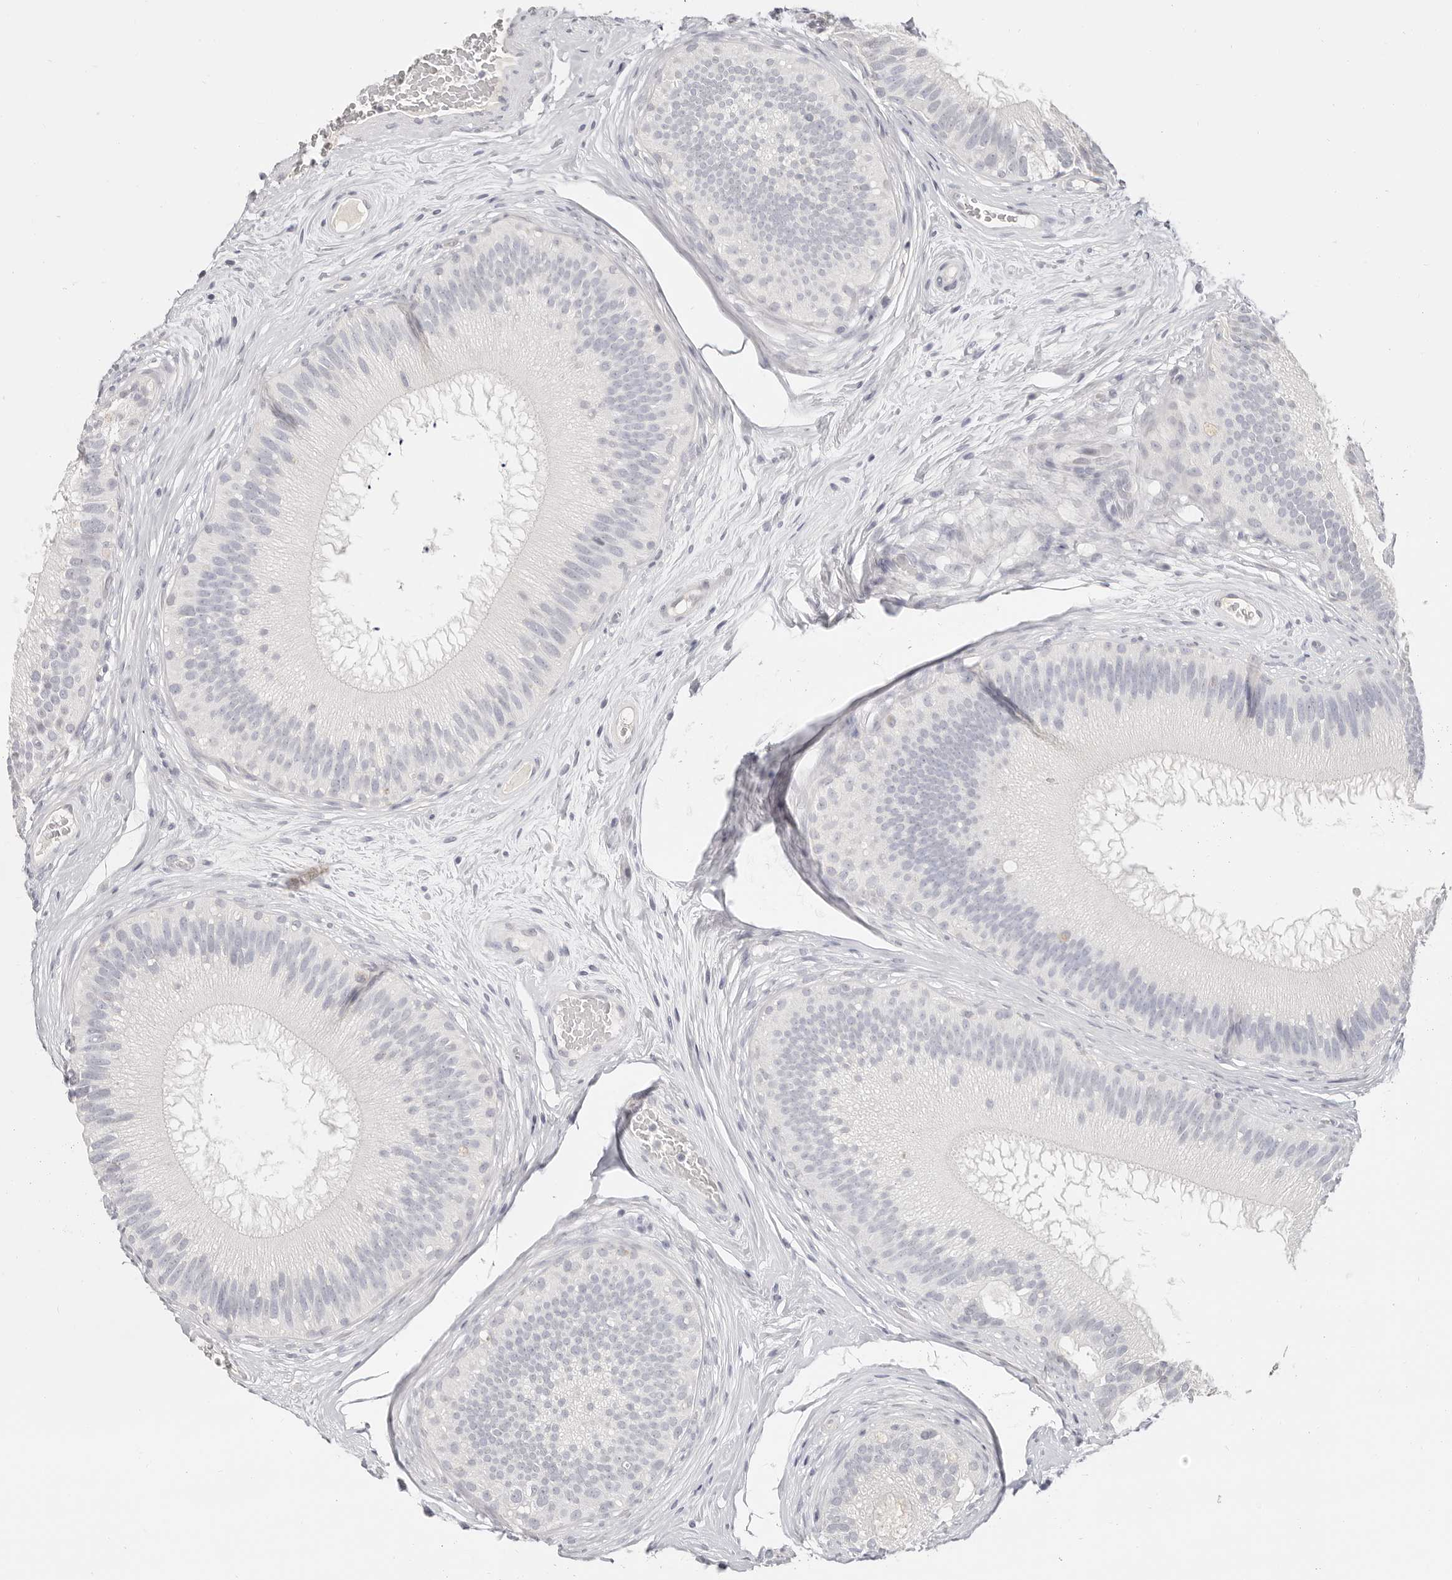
{"staining": {"intensity": "negative", "quantity": "none", "location": "none"}, "tissue": "epididymis", "cell_type": "Glandular cells", "image_type": "normal", "snomed": [{"axis": "morphology", "description": "Normal tissue, NOS"}, {"axis": "topography", "description": "Epididymis"}], "caption": "A high-resolution image shows immunohistochemistry staining of unremarkable epididymis, which exhibits no significant staining in glandular cells. (Brightfield microscopy of DAB (3,3'-diaminobenzidine) immunohistochemistry at high magnification).", "gene": "ASCL1", "patient": {"sex": "male", "age": 45}}